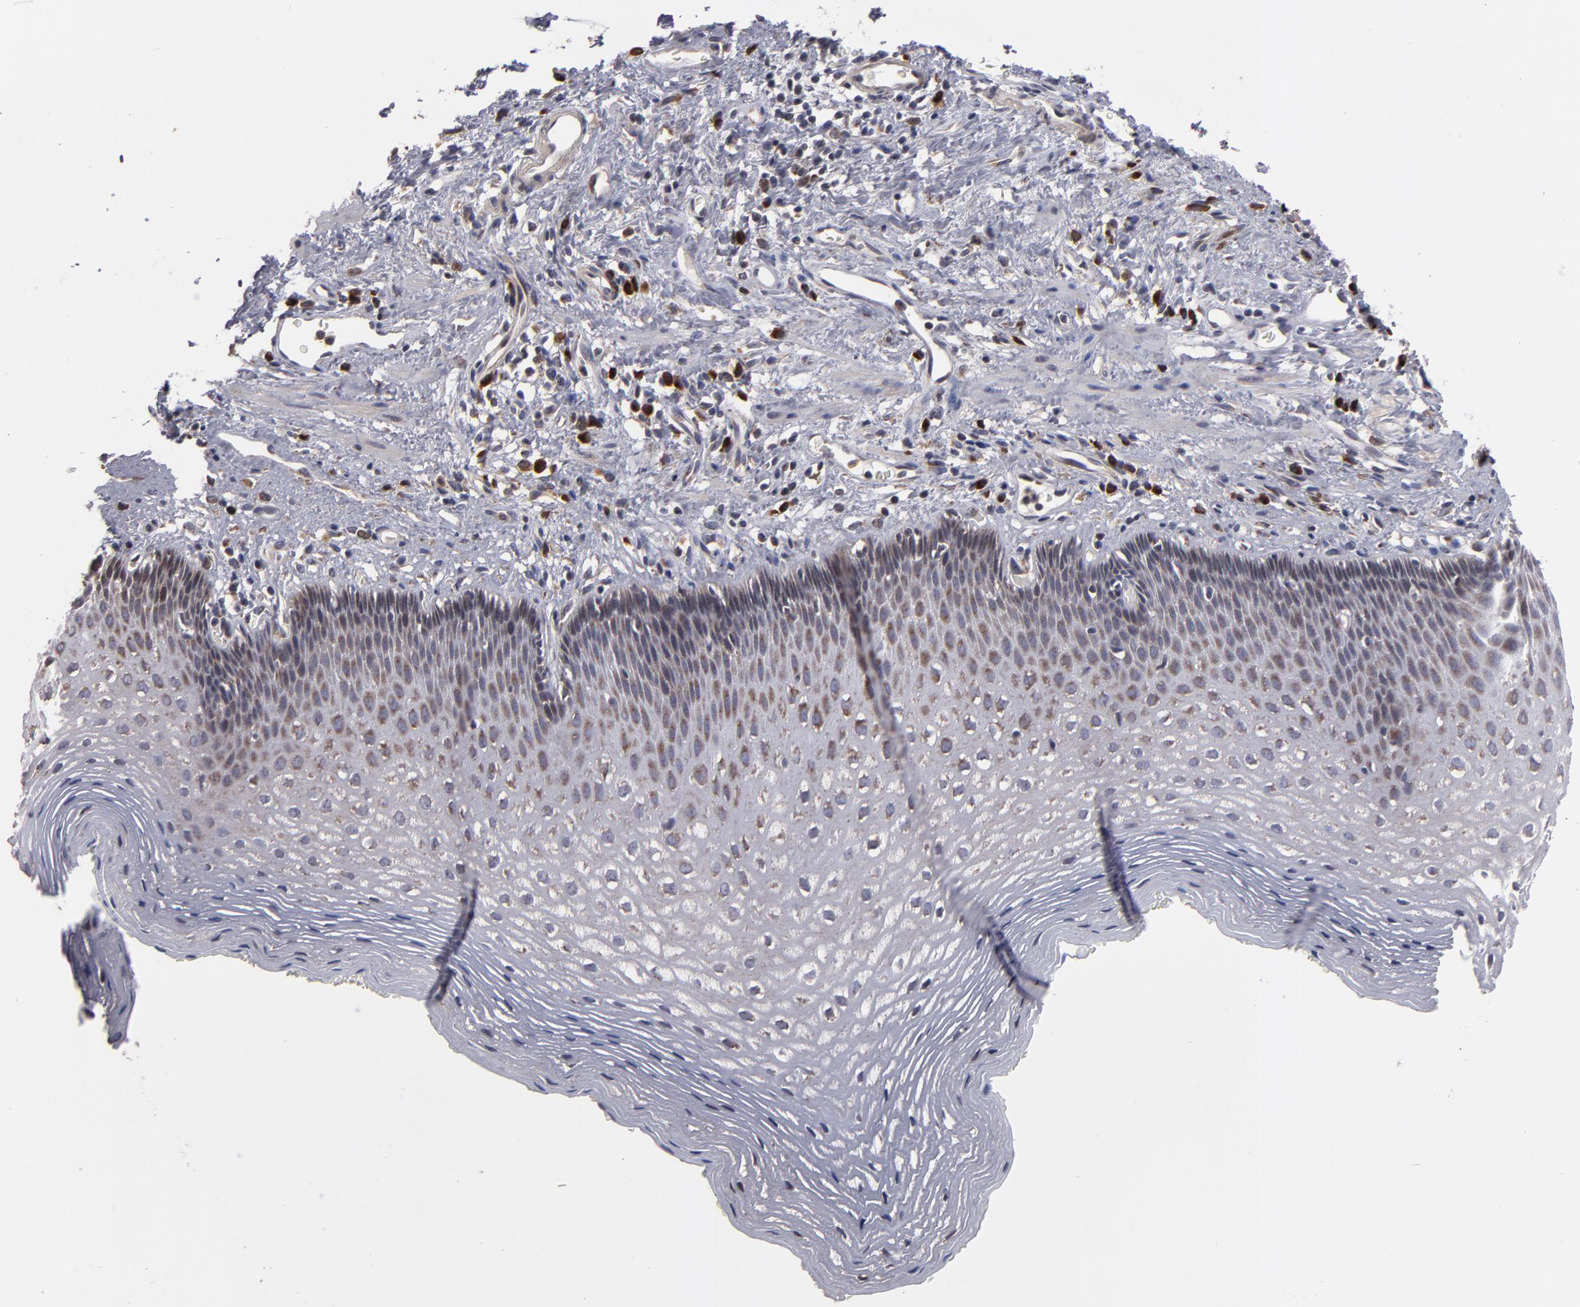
{"staining": {"intensity": "moderate", "quantity": "25%-75%", "location": "cytoplasmic/membranous"}, "tissue": "esophagus", "cell_type": "Squamous epithelial cells", "image_type": "normal", "snomed": [{"axis": "morphology", "description": "Normal tissue, NOS"}, {"axis": "topography", "description": "Esophagus"}], "caption": "Brown immunohistochemical staining in unremarkable esophagus displays moderate cytoplasmic/membranous staining in about 25%-75% of squamous epithelial cells.", "gene": "SND1", "patient": {"sex": "female", "age": 70}}